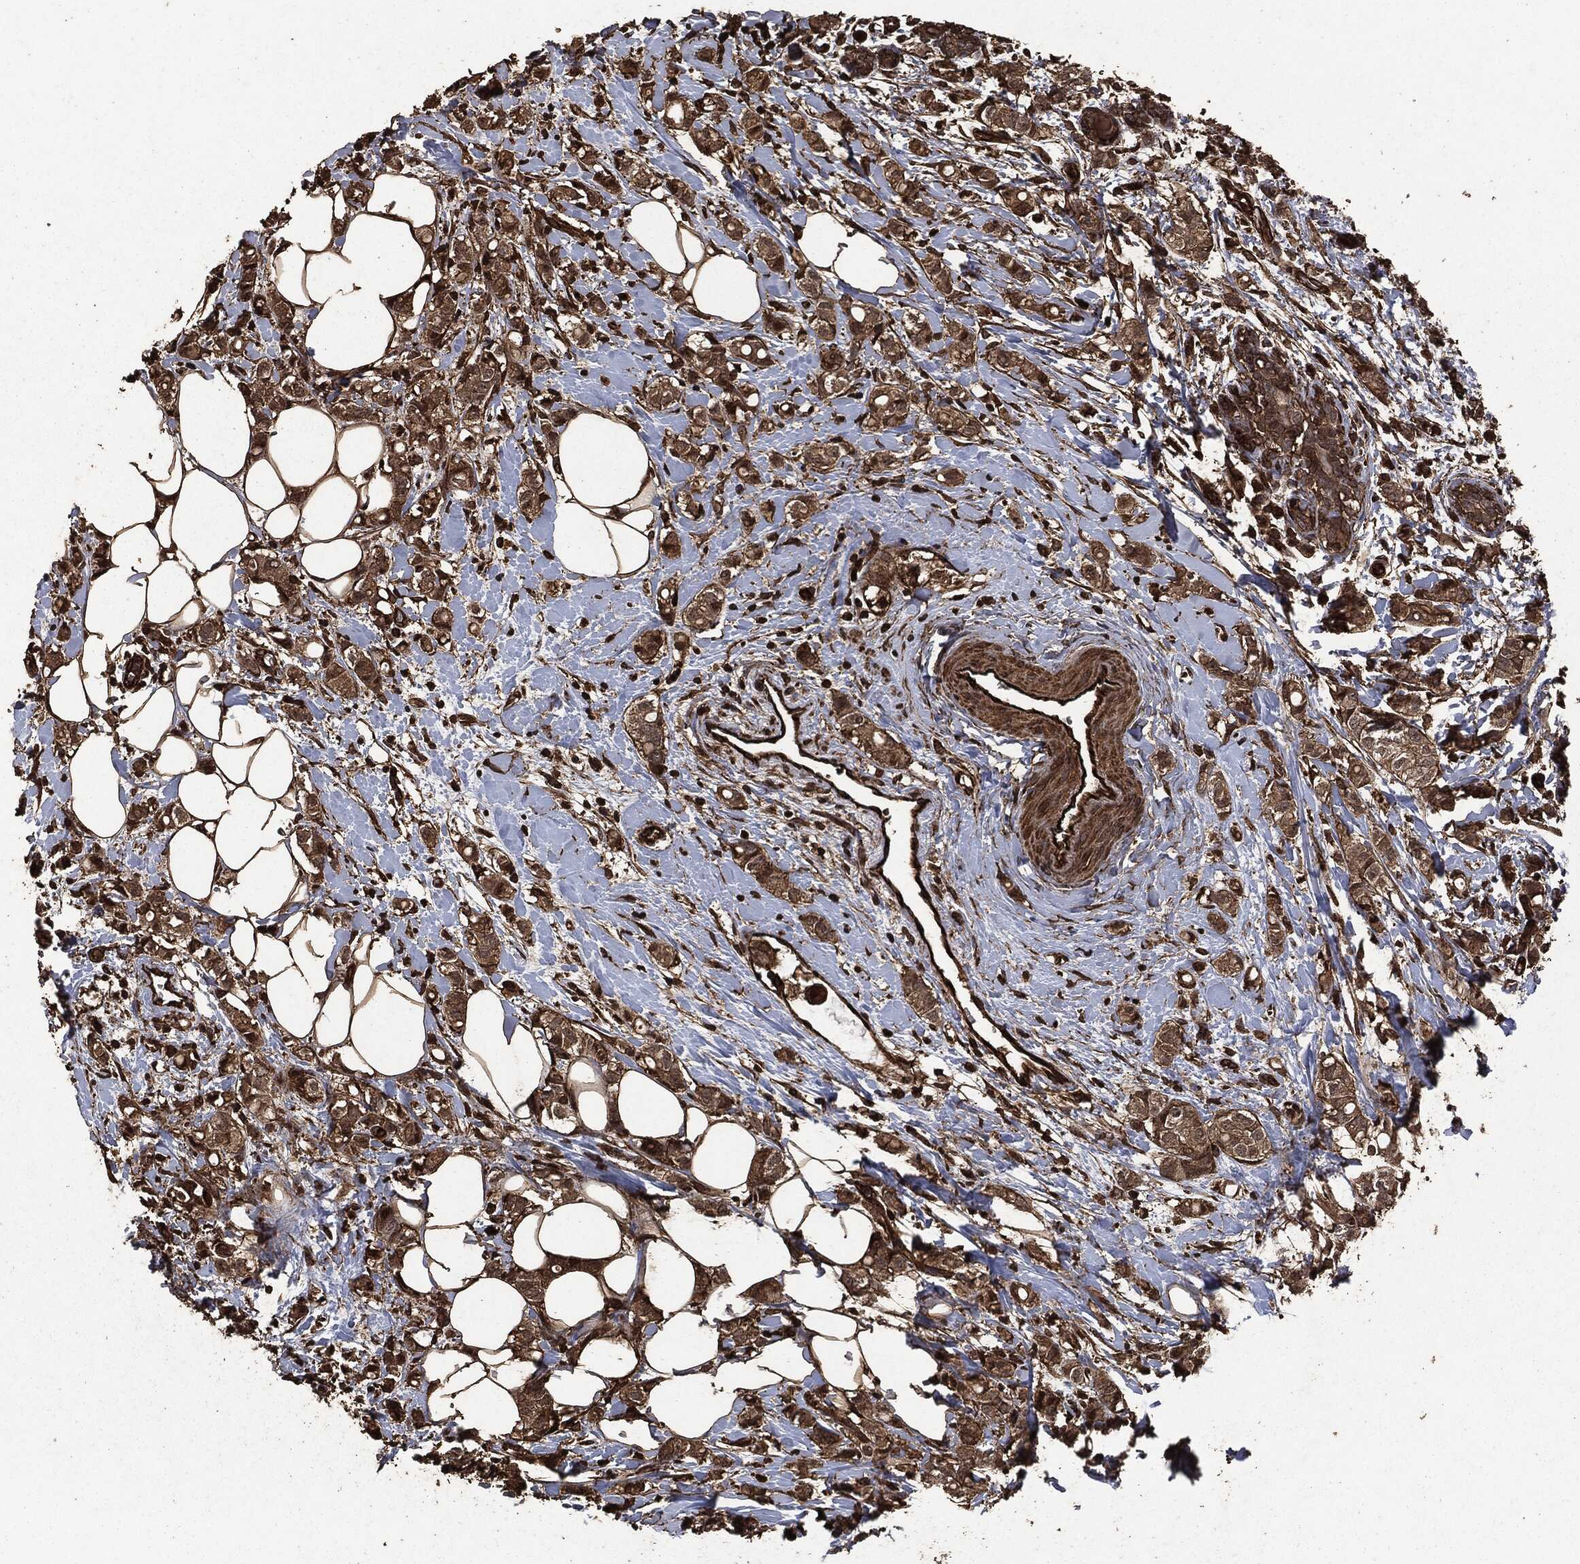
{"staining": {"intensity": "moderate", "quantity": ">75%", "location": "cytoplasmic/membranous"}, "tissue": "breast cancer", "cell_type": "Tumor cells", "image_type": "cancer", "snomed": [{"axis": "morphology", "description": "Normal tissue, NOS"}, {"axis": "morphology", "description": "Duct carcinoma"}, {"axis": "topography", "description": "Breast"}], "caption": "Tumor cells reveal medium levels of moderate cytoplasmic/membranous positivity in about >75% of cells in human breast intraductal carcinoma.", "gene": "HRAS", "patient": {"sex": "female", "age": 44}}